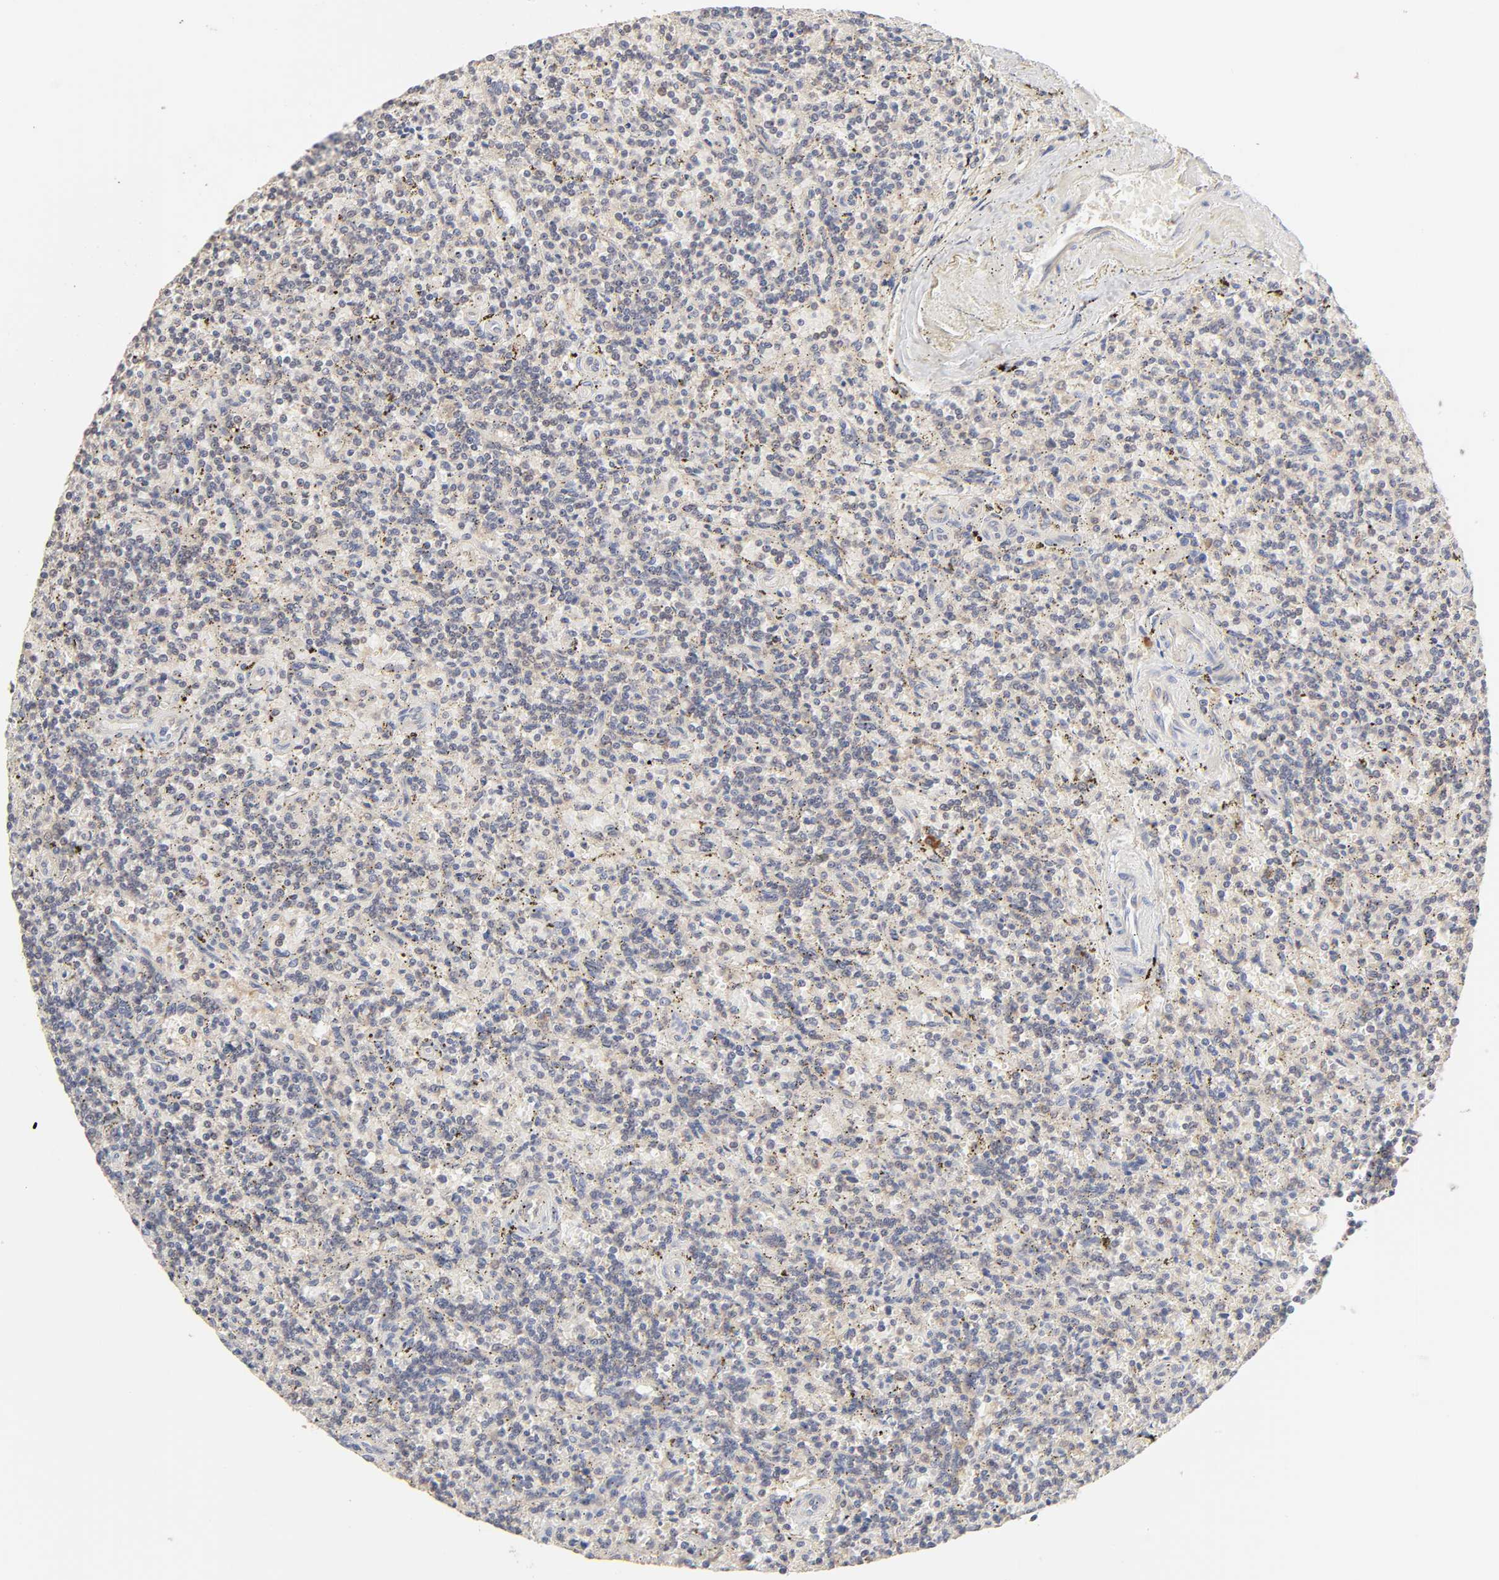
{"staining": {"intensity": "negative", "quantity": "none", "location": "none"}, "tissue": "lymphoma", "cell_type": "Tumor cells", "image_type": "cancer", "snomed": [{"axis": "morphology", "description": "Malignant lymphoma, non-Hodgkin's type, Low grade"}, {"axis": "topography", "description": "Spleen"}], "caption": "Immunohistochemistry of low-grade malignant lymphoma, non-Hodgkin's type displays no staining in tumor cells. Nuclei are stained in blue.", "gene": "AP1G2", "patient": {"sex": "male", "age": 73}}